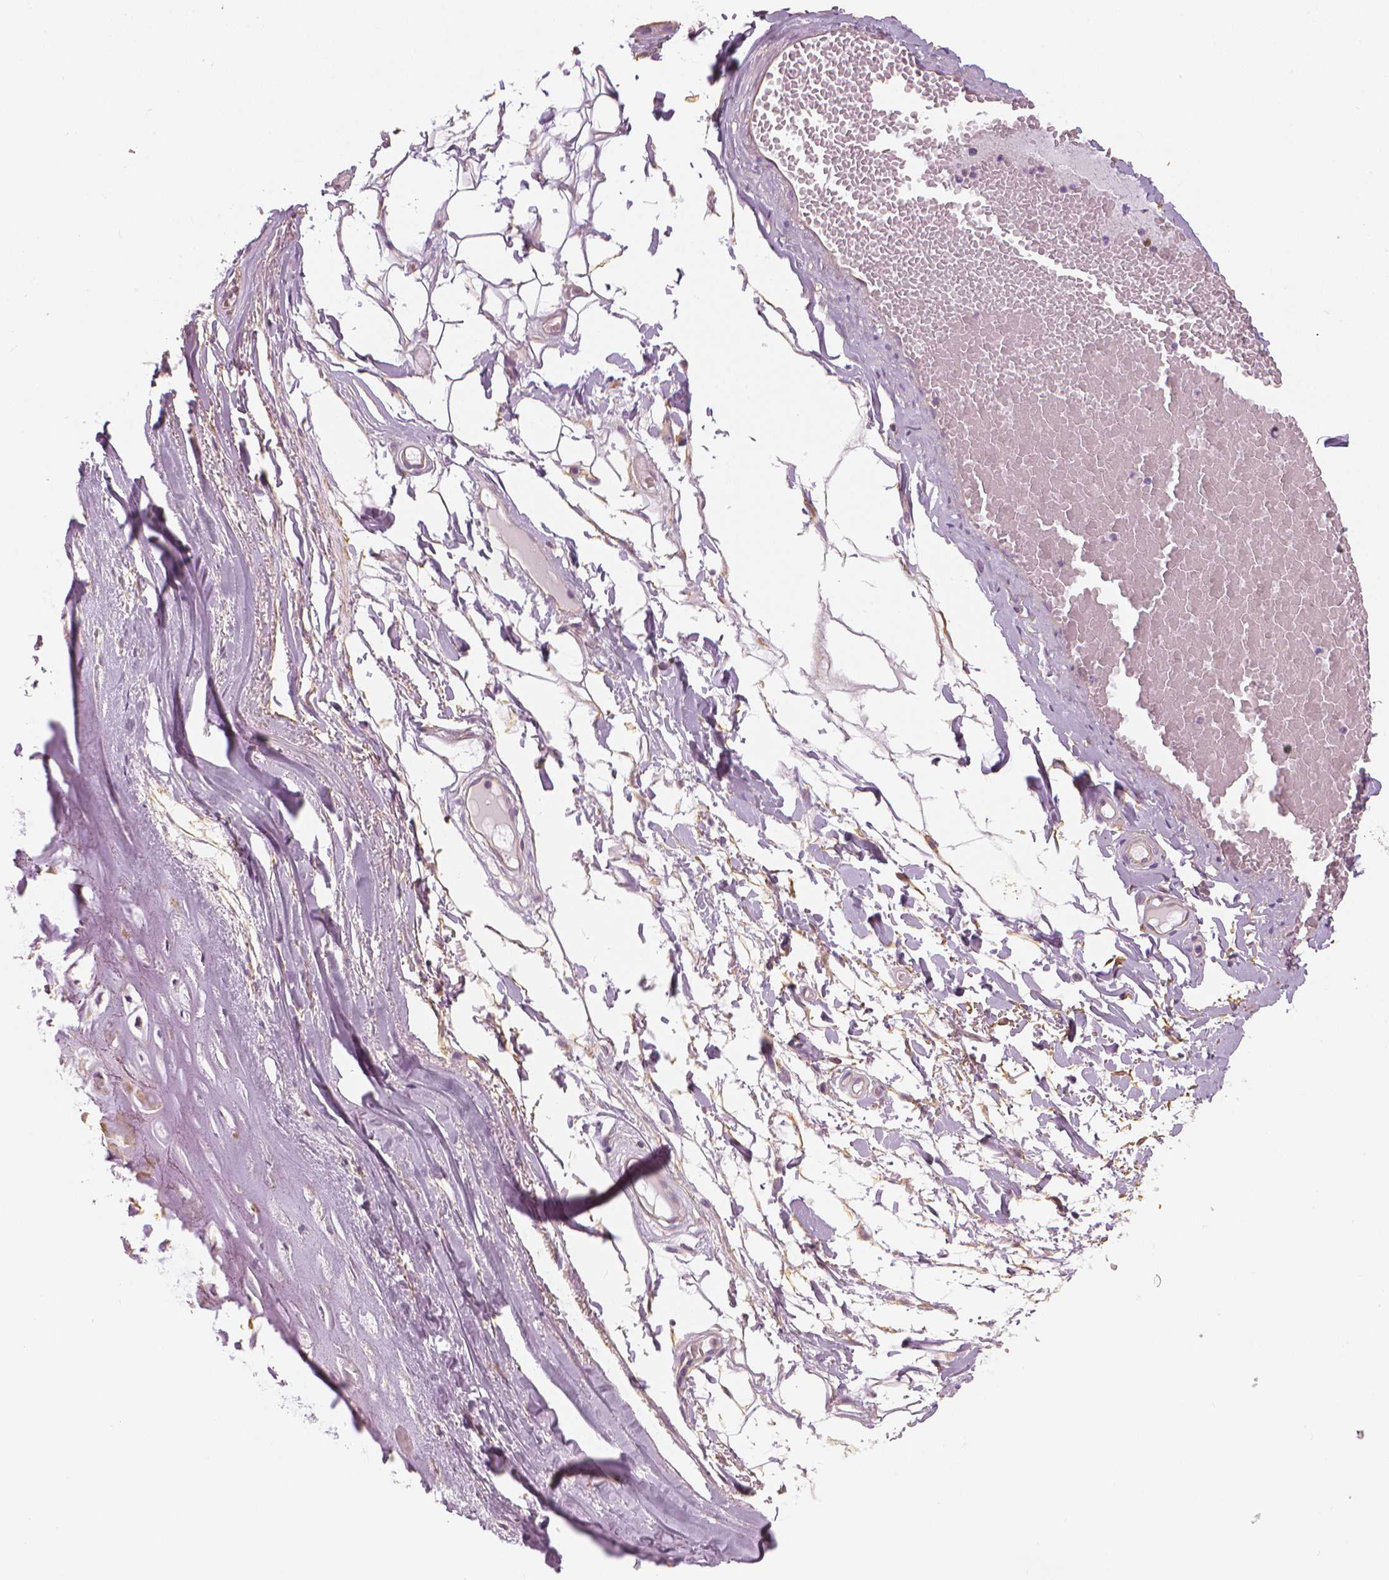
{"staining": {"intensity": "weak", "quantity": "25%-75%", "location": "cytoplasmic/membranous"}, "tissue": "adipose tissue", "cell_type": "Adipocytes", "image_type": "normal", "snomed": [{"axis": "morphology", "description": "Normal tissue, NOS"}, {"axis": "topography", "description": "Lymph node"}, {"axis": "topography", "description": "Cartilage tissue"}, {"axis": "topography", "description": "Nasopharynx"}], "caption": "This histopathology image exhibits immunohistochemistry (IHC) staining of normal human adipose tissue, with low weak cytoplasmic/membranous expression in approximately 25%-75% of adipocytes.", "gene": "MKI67", "patient": {"sex": "male", "age": 63}}